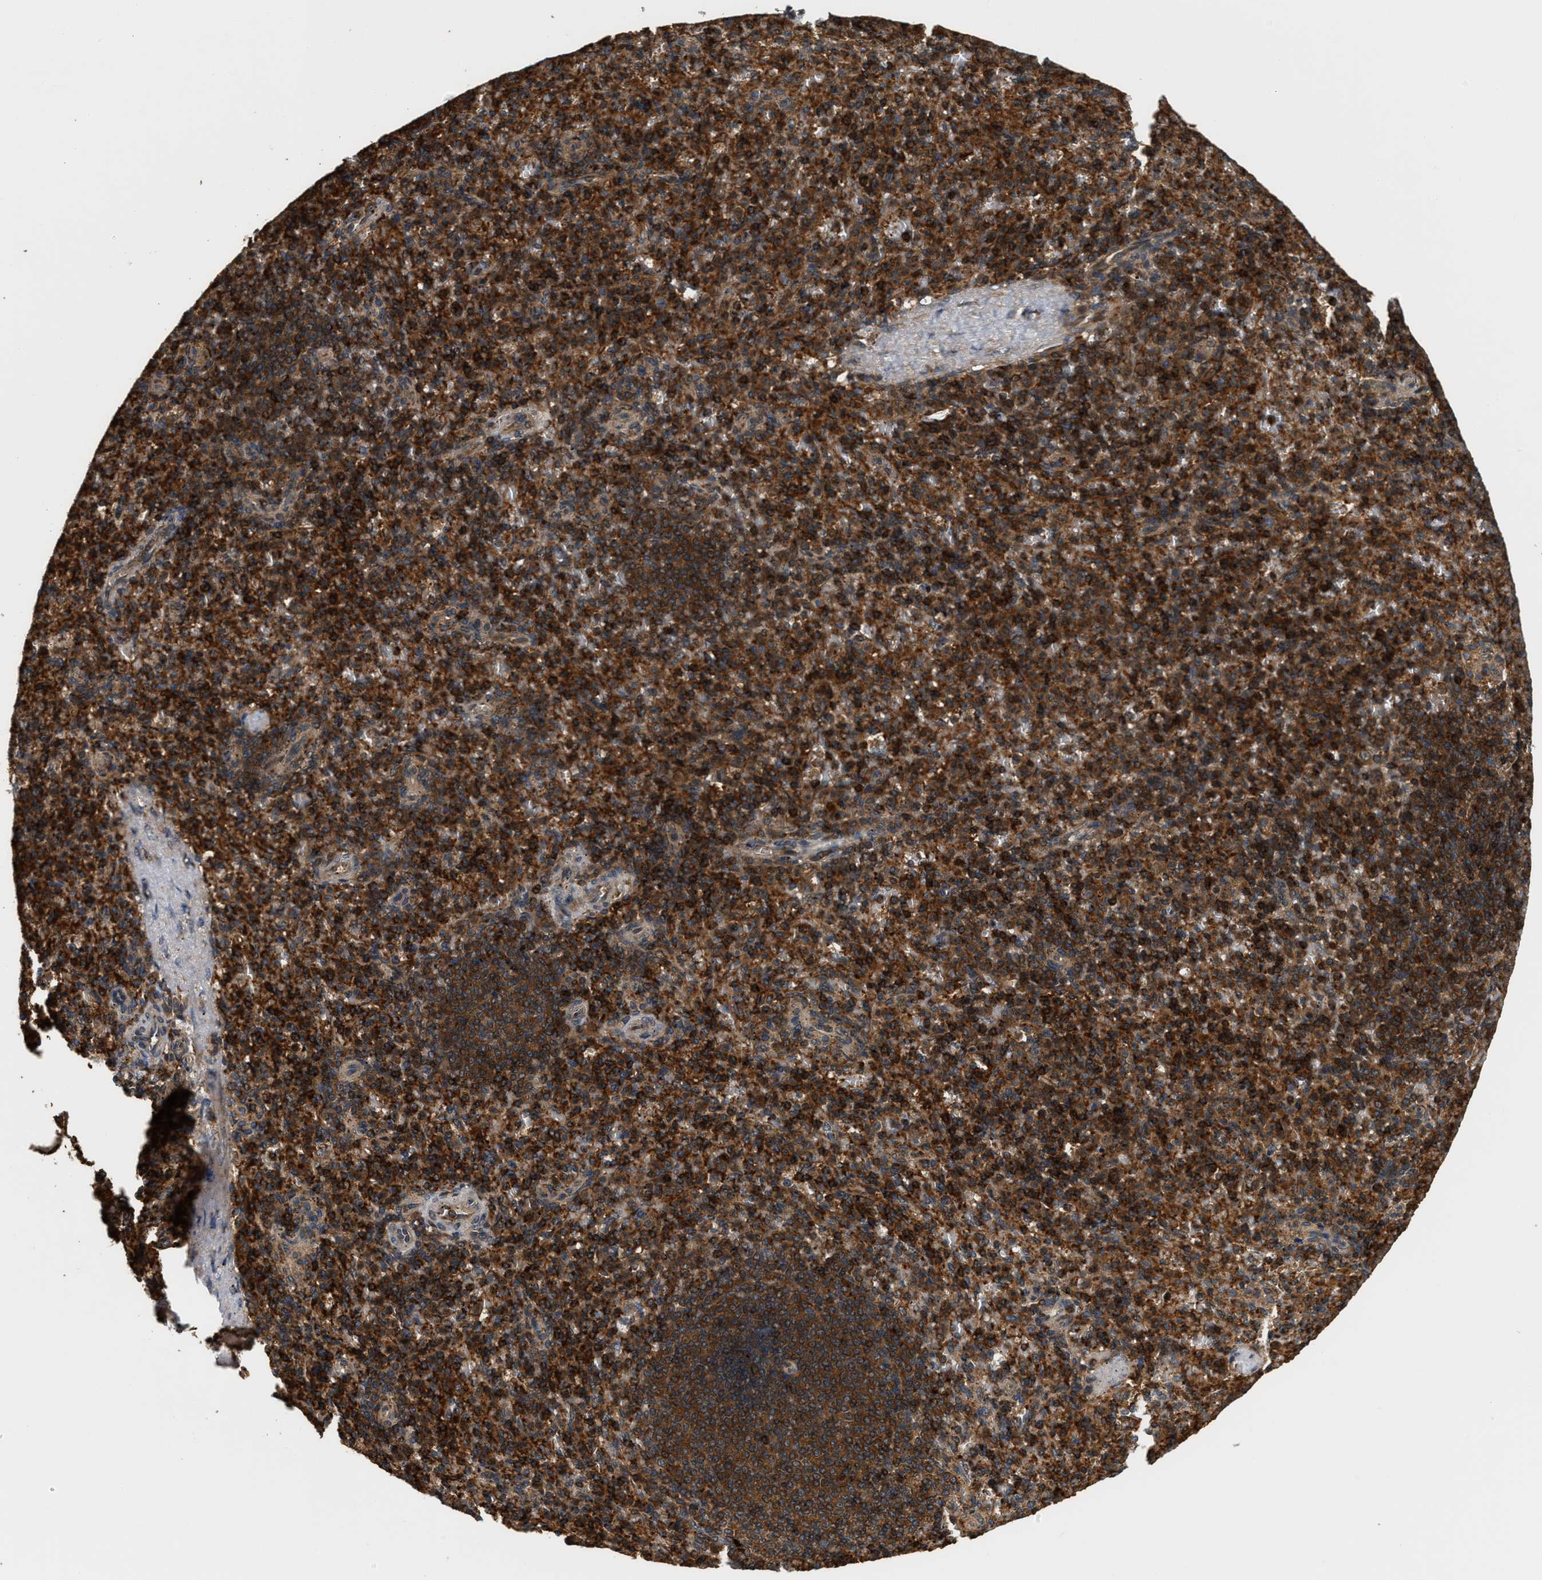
{"staining": {"intensity": "strong", "quantity": ">75%", "location": "cytoplasmic/membranous"}, "tissue": "spleen", "cell_type": "Cells in red pulp", "image_type": "normal", "snomed": [{"axis": "morphology", "description": "Normal tissue, NOS"}, {"axis": "topography", "description": "Spleen"}], "caption": "IHC micrograph of benign spleen: human spleen stained using immunohistochemistry demonstrates high levels of strong protein expression localized specifically in the cytoplasmic/membranous of cells in red pulp, appearing as a cytoplasmic/membranous brown color.", "gene": "SNX5", "patient": {"sex": "female", "age": 74}}